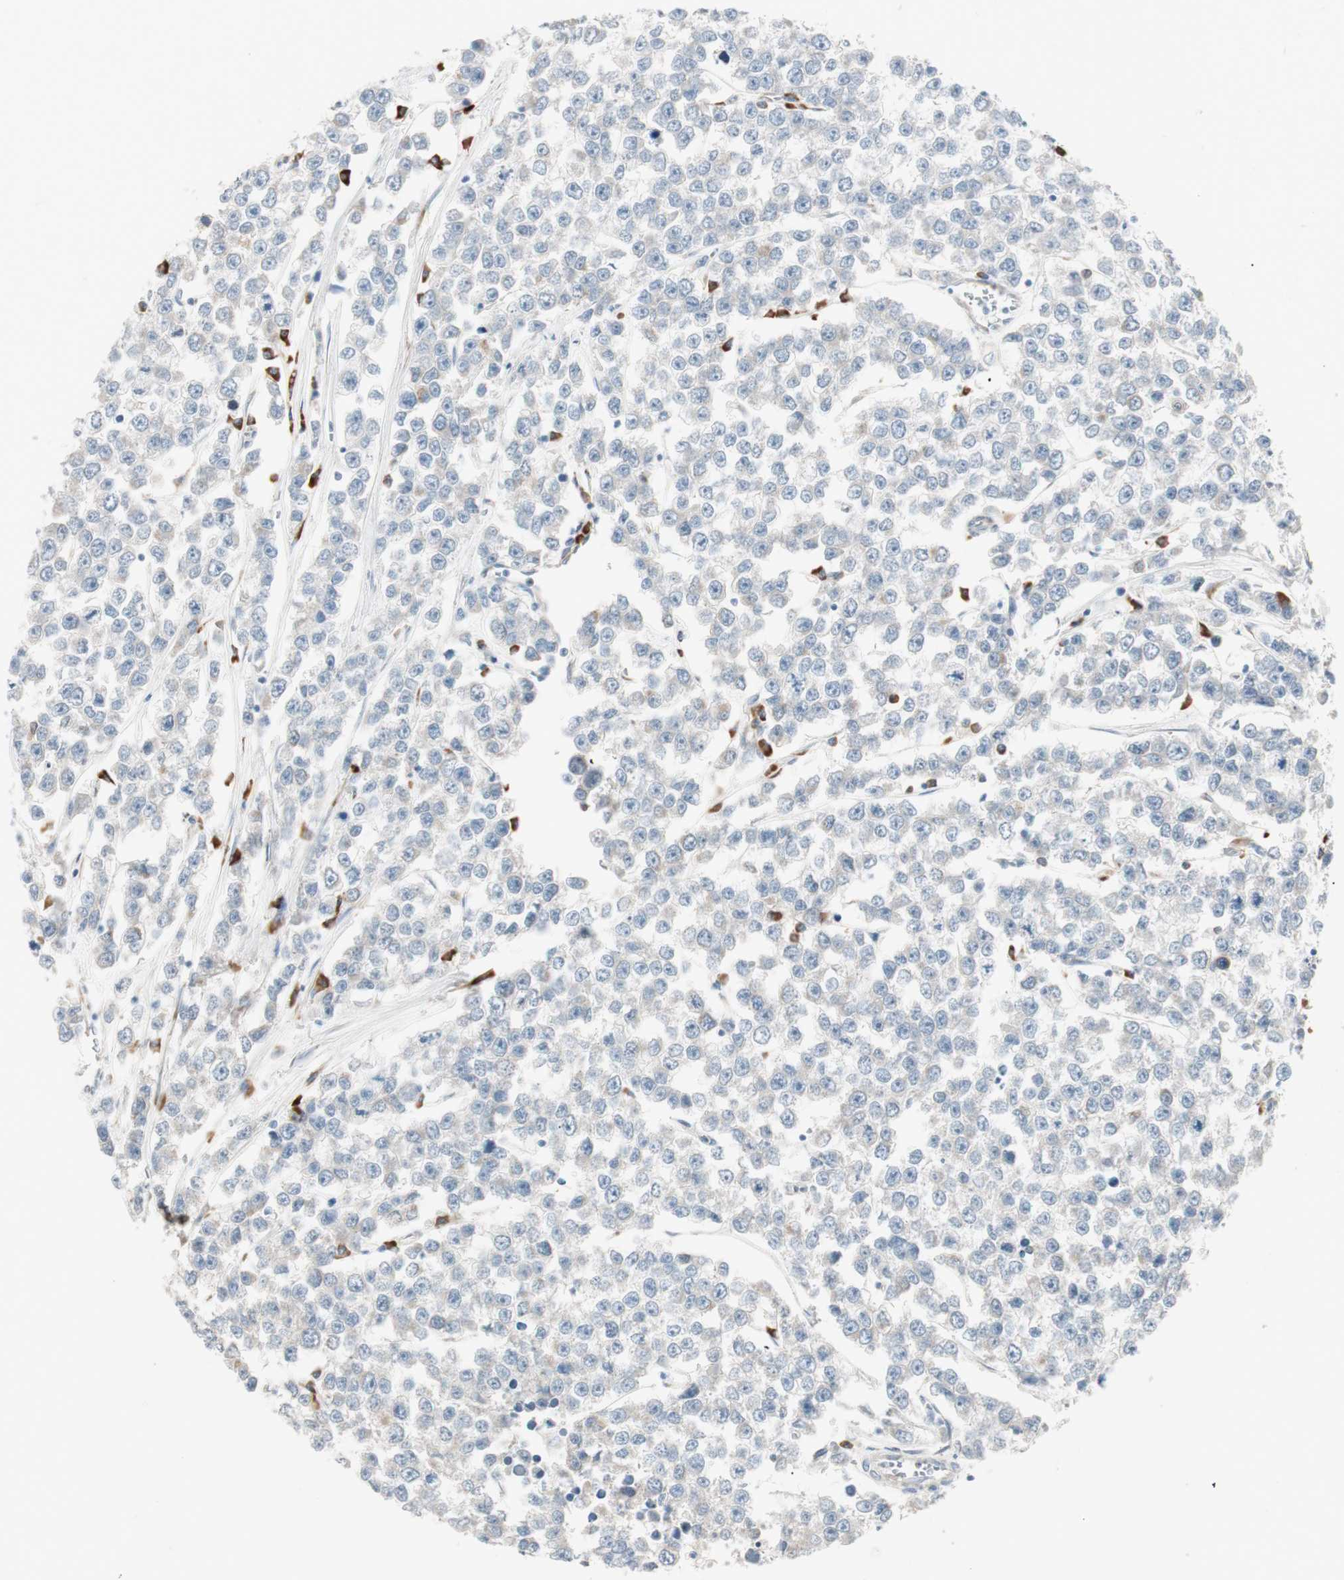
{"staining": {"intensity": "weak", "quantity": "25%-75%", "location": "cytoplasmic/membranous"}, "tissue": "testis cancer", "cell_type": "Tumor cells", "image_type": "cancer", "snomed": [{"axis": "morphology", "description": "Seminoma, NOS"}, {"axis": "morphology", "description": "Carcinoma, Embryonal, NOS"}, {"axis": "topography", "description": "Testis"}], "caption": "Human testis seminoma stained for a protein (brown) exhibits weak cytoplasmic/membranous positive positivity in approximately 25%-75% of tumor cells.", "gene": "P4HTM", "patient": {"sex": "male", "age": 52}}